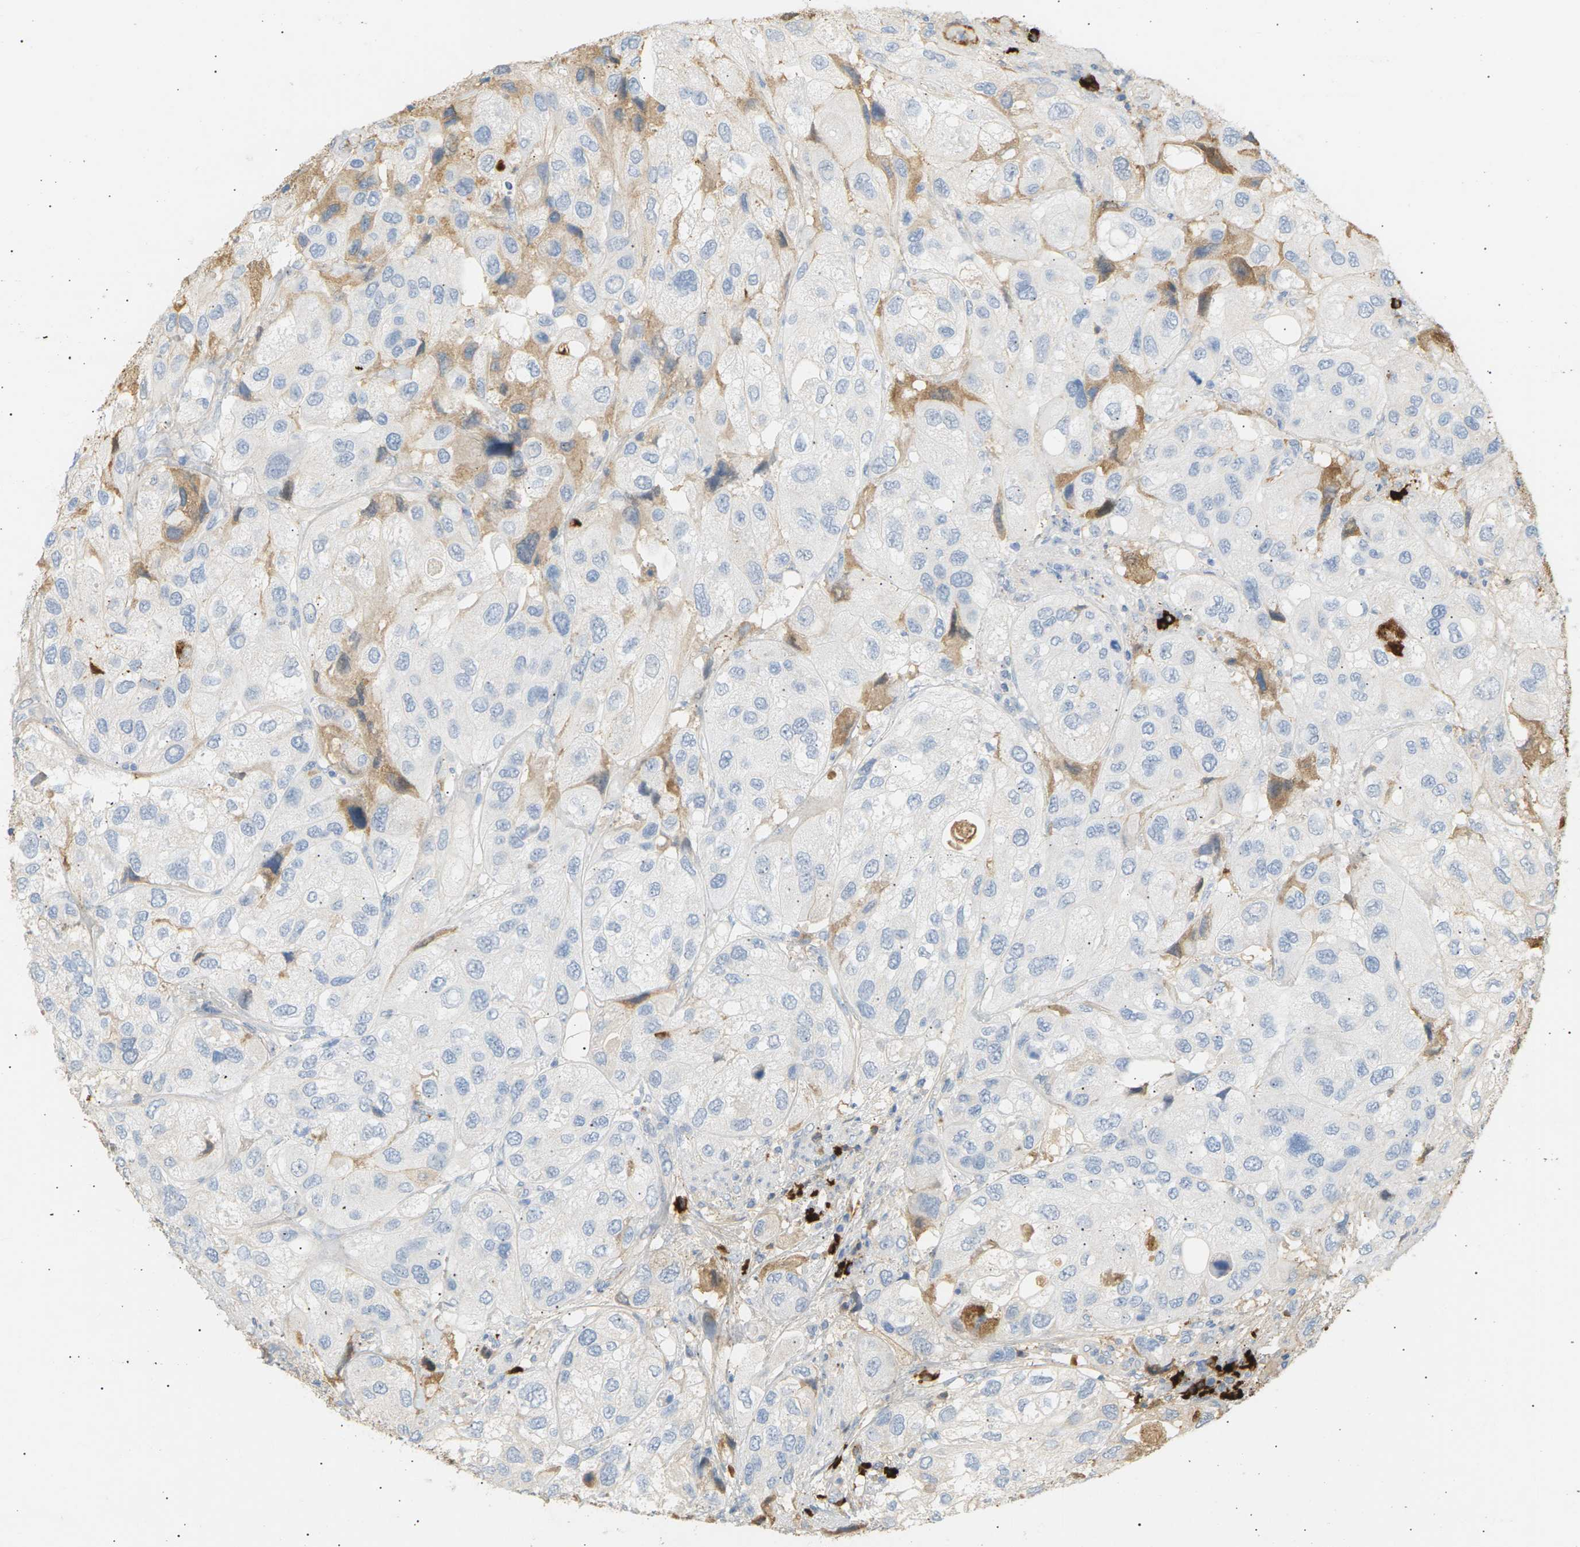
{"staining": {"intensity": "weak", "quantity": "<25%", "location": "cytoplasmic/membranous"}, "tissue": "urothelial cancer", "cell_type": "Tumor cells", "image_type": "cancer", "snomed": [{"axis": "morphology", "description": "Urothelial carcinoma, High grade"}, {"axis": "topography", "description": "Urinary bladder"}], "caption": "IHC of urothelial carcinoma (high-grade) demonstrates no positivity in tumor cells. Brightfield microscopy of IHC stained with DAB (brown) and hematoxylin (blue), captured at high magnification.", "gene": "IGLC3", "patient": {"sex": "female", "age": 64}}